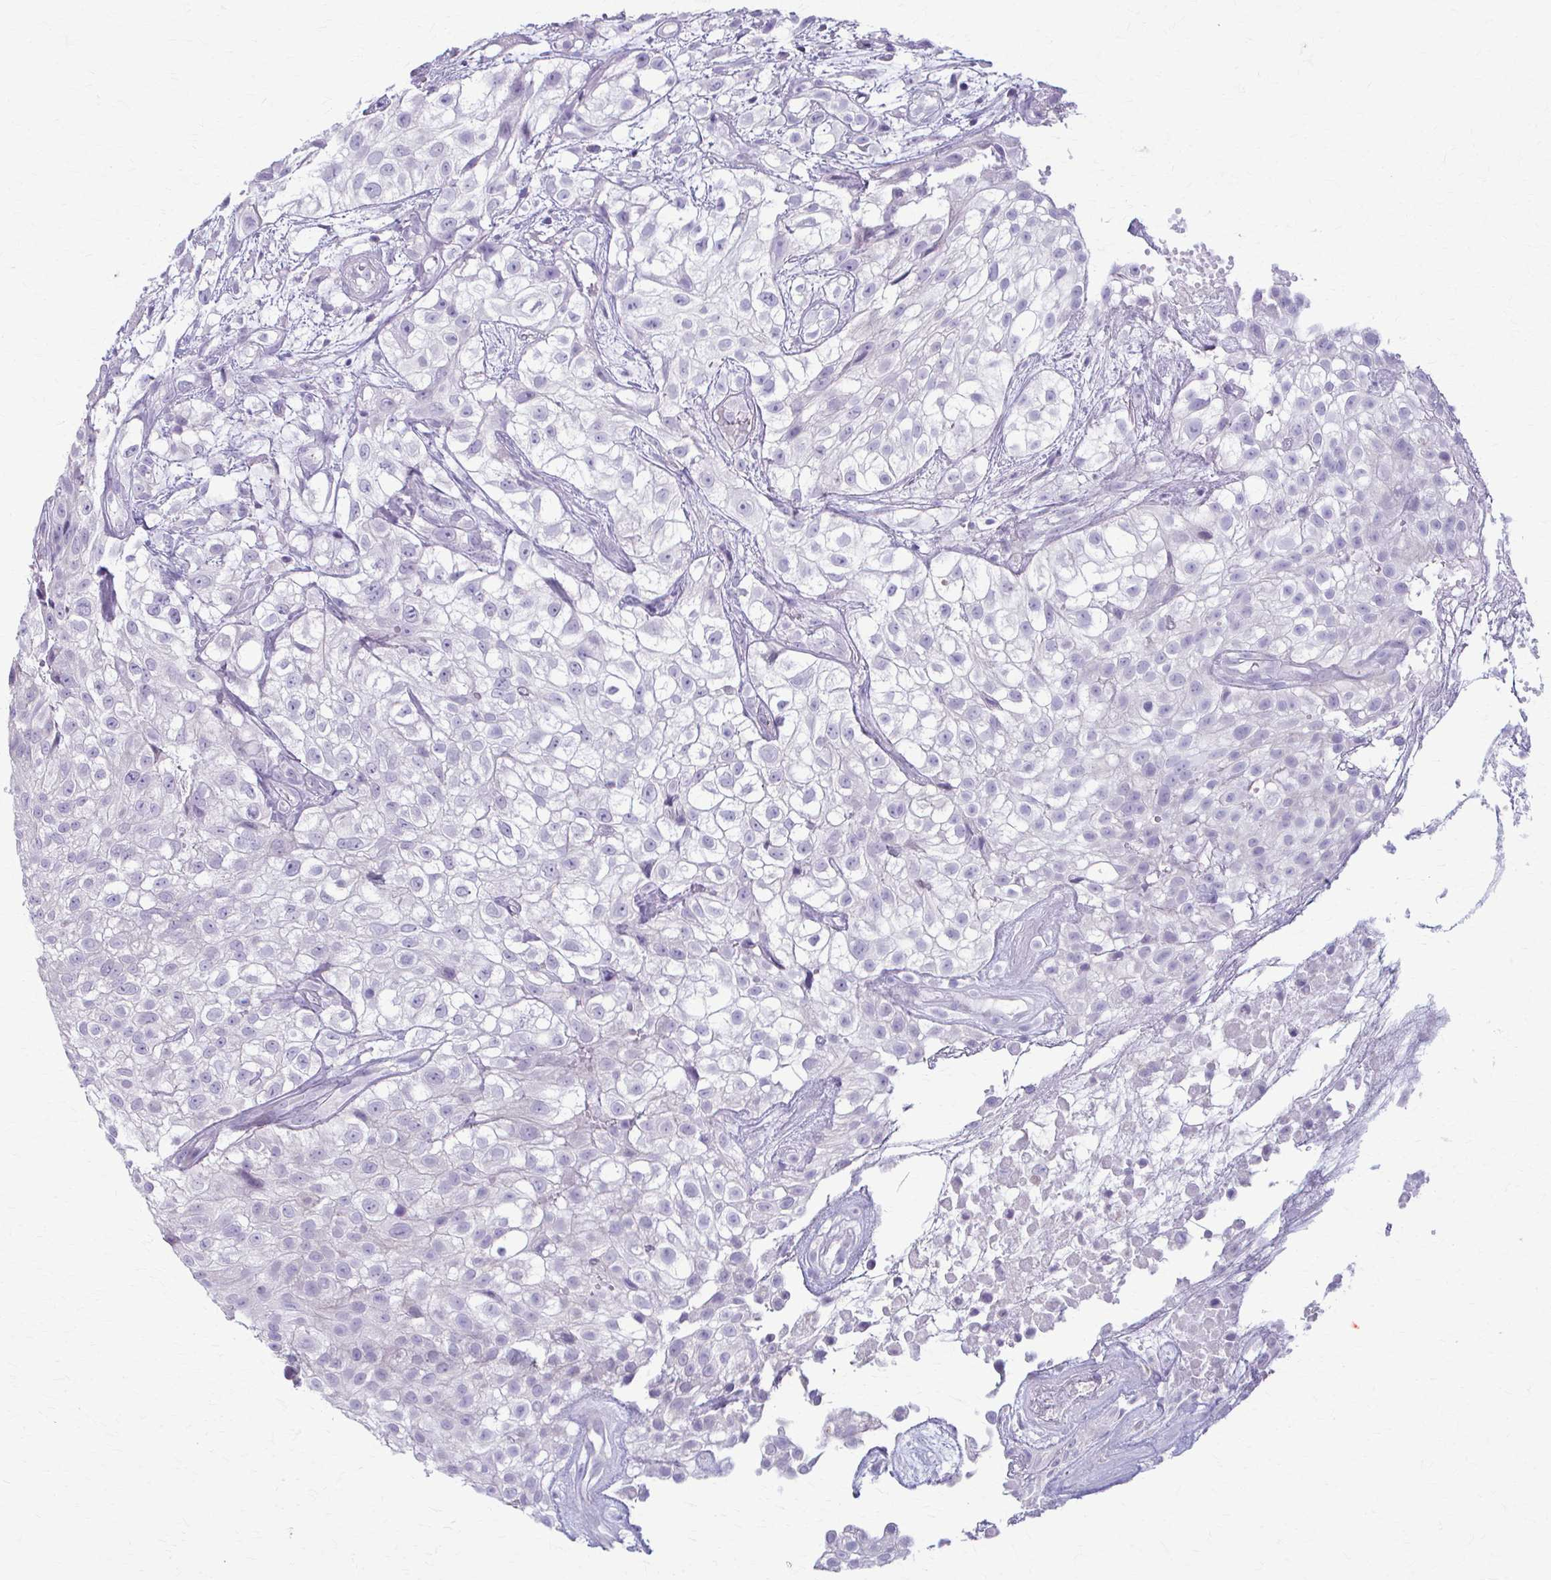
{"staining": {"intensity": "negative", "quantity": "none", "location": "none"}, "tissue": "urothelial cancer", "cell_type": "Tumor cells", "image_type": "cancer", "snomed": [{"axis": "morphology", "description": "Urothelial carcinoma, High grade"}, {"axis": "topography", "description": "Urinary bladder"}], "caption": "DAB (3,3'-diaminobenzidine) immunohistochemical staining of urothelial cancer demonstrates no significant staining in tumor cells.", "gene": "LDLRAP1", "patient": {"sex": "male", "age": 56}}